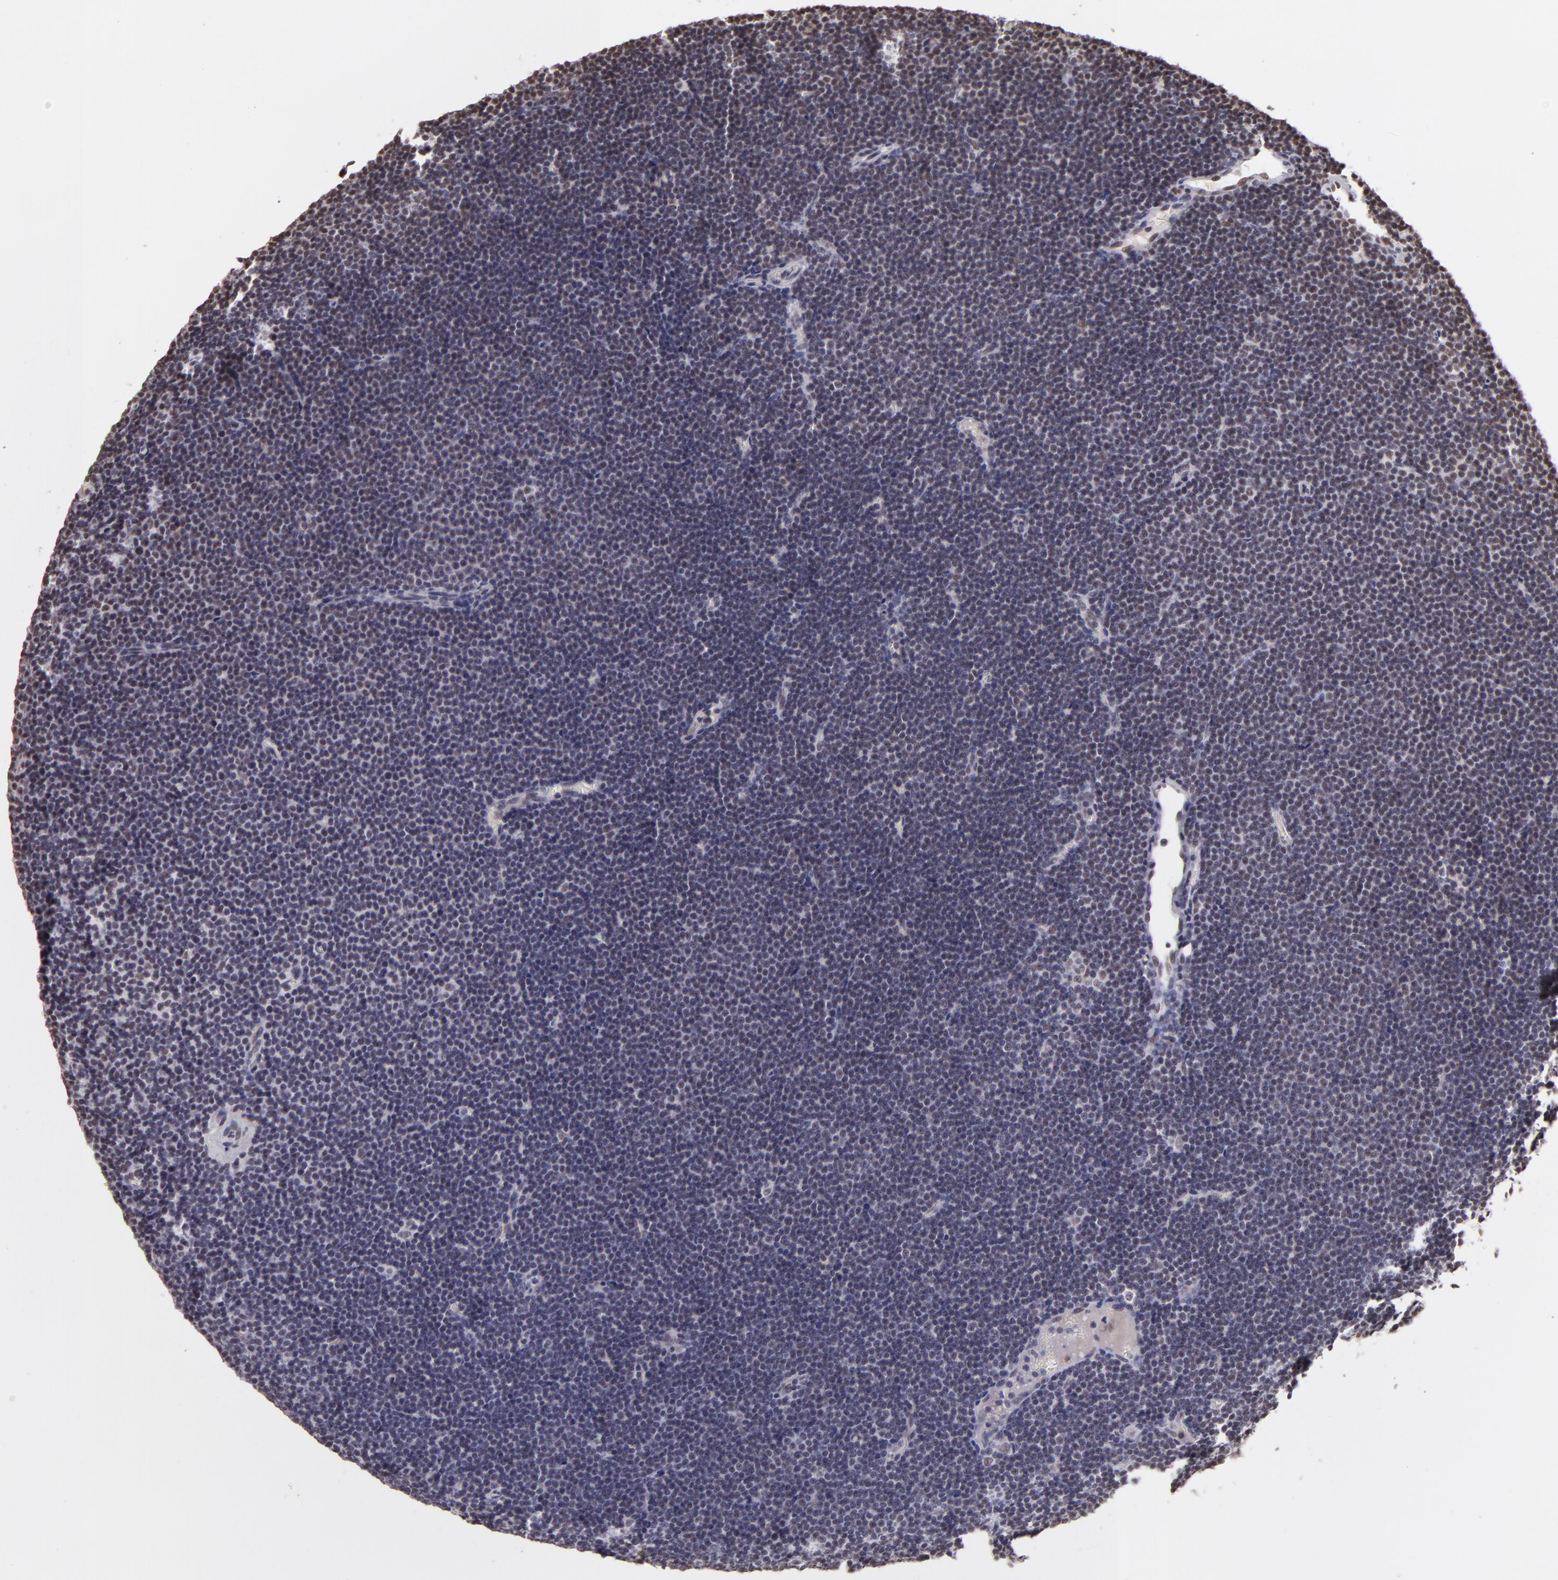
{"staining": {"intensity": "negative", "quantity": "none", "location": "none"}, "tissue": "lymphoma", "cell_type": "Tumor cells", "image_type": "cancer", "snomed": [{"axis": "morphology", "description": "Malignant lymphoma, non-Hodgkin's type, Low grade"}, {"axis": "topography", "description": "Lymph node"}], "caption": "Human malignant lymphoma, non-Hodgkin's type (low-grade) stained for a protein using IHC exhibits no positivity in tumor cells.", "gene": "INTS6", "patient": {"sex": "female", "age": 73}}